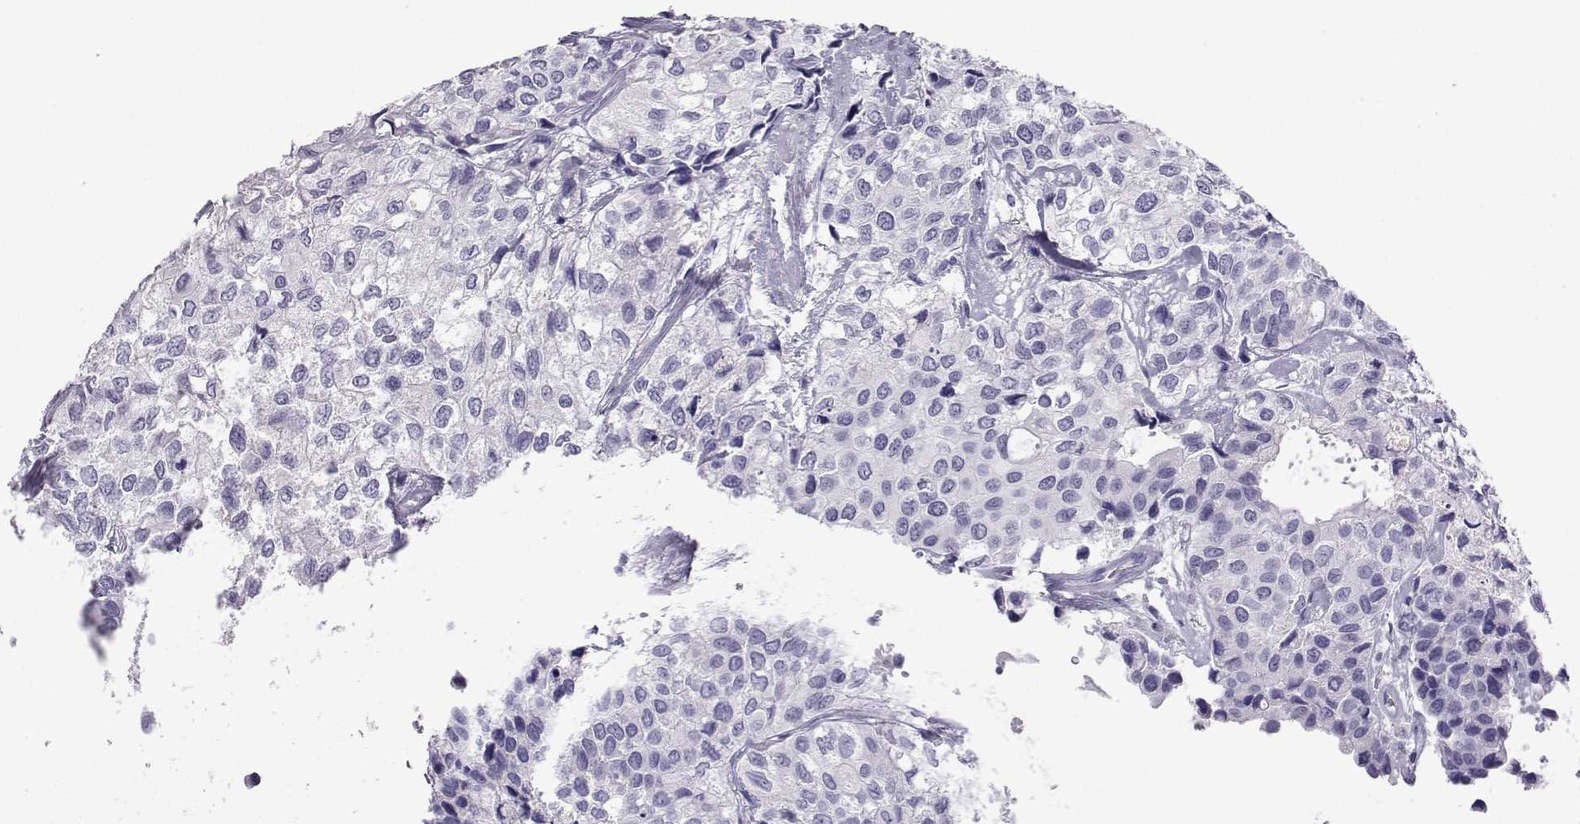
{"staining": {"intensity": "negative", "quantity": "none", "location": "none"}, "tissue": "urothelial cancer", "cell_type": "Tumor cells", "image_type": "cancer", "snomed": [{"axis": "morphology", "description": "Urothelial carcinoma, High grade"}, {"axis": "topography", "description": "Urinary bladder"}], "caption": "The image shows no staining of tumor cells in urothelial cancer.", "gene": "ACTL7A", "patient": {"sex": "male", "age": 73}}